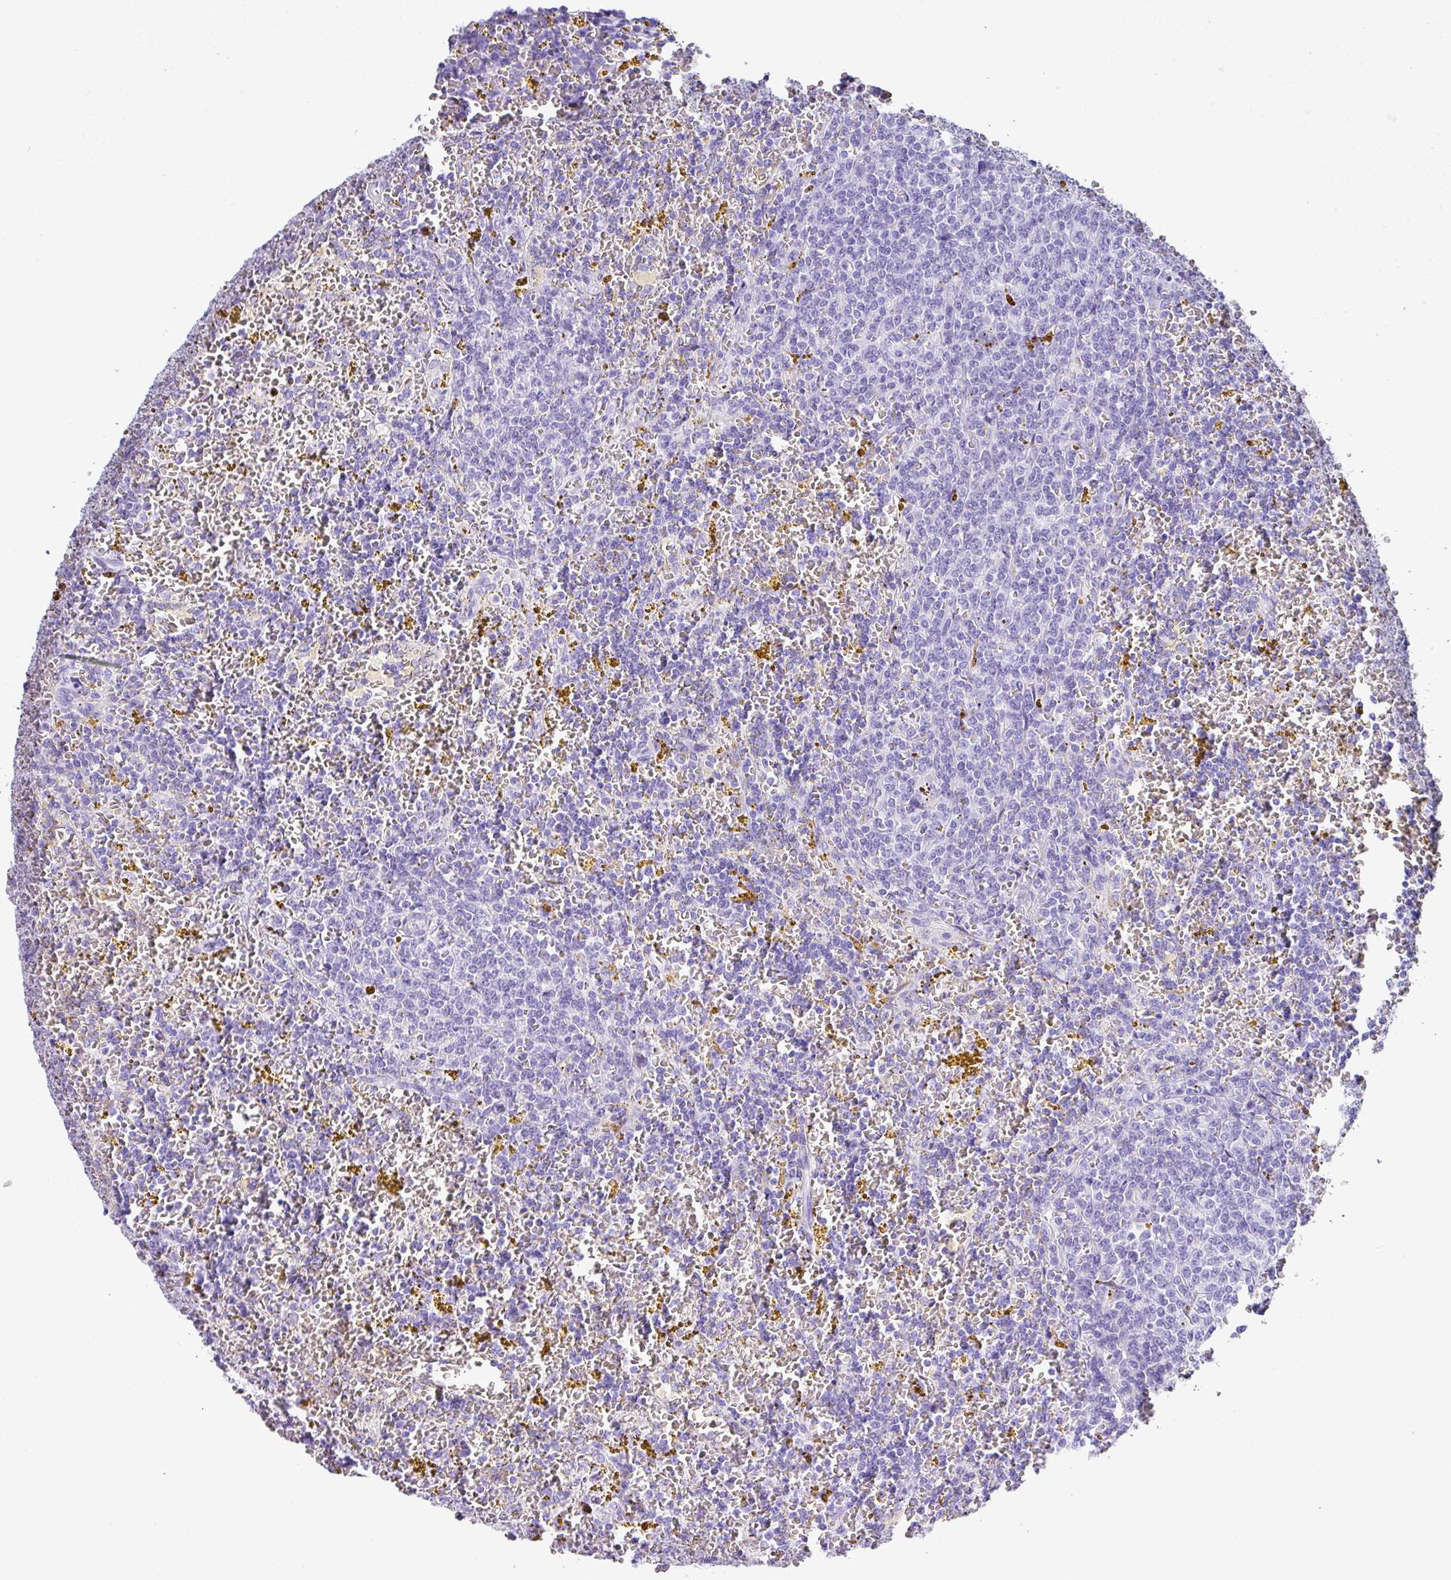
{"staining": {"intensity": "negative", "quantity": "none", "location": "none"}, "tissue": "lymphoma", "cell_type": "Tumor cells", "image_type": "cancer", "snomed": [{"axis": "morphology", "description": "Malignant lymphoma, non-Hodgkin's type, Low grade"}, {"axis": "topography", "description": "Spleen"}, {"axis": "topography", "description": "Lymph node"}], "caption": "There is no significant staining in tumor cells of lymphoma. The staining was performed using DAB to visualize the protein expression in brown, while the nuclei were stained in blue with hematoxylin (Magnification: 20x).", "gene": "ZG16", "patient": {"sex": "female", "age": 66}}